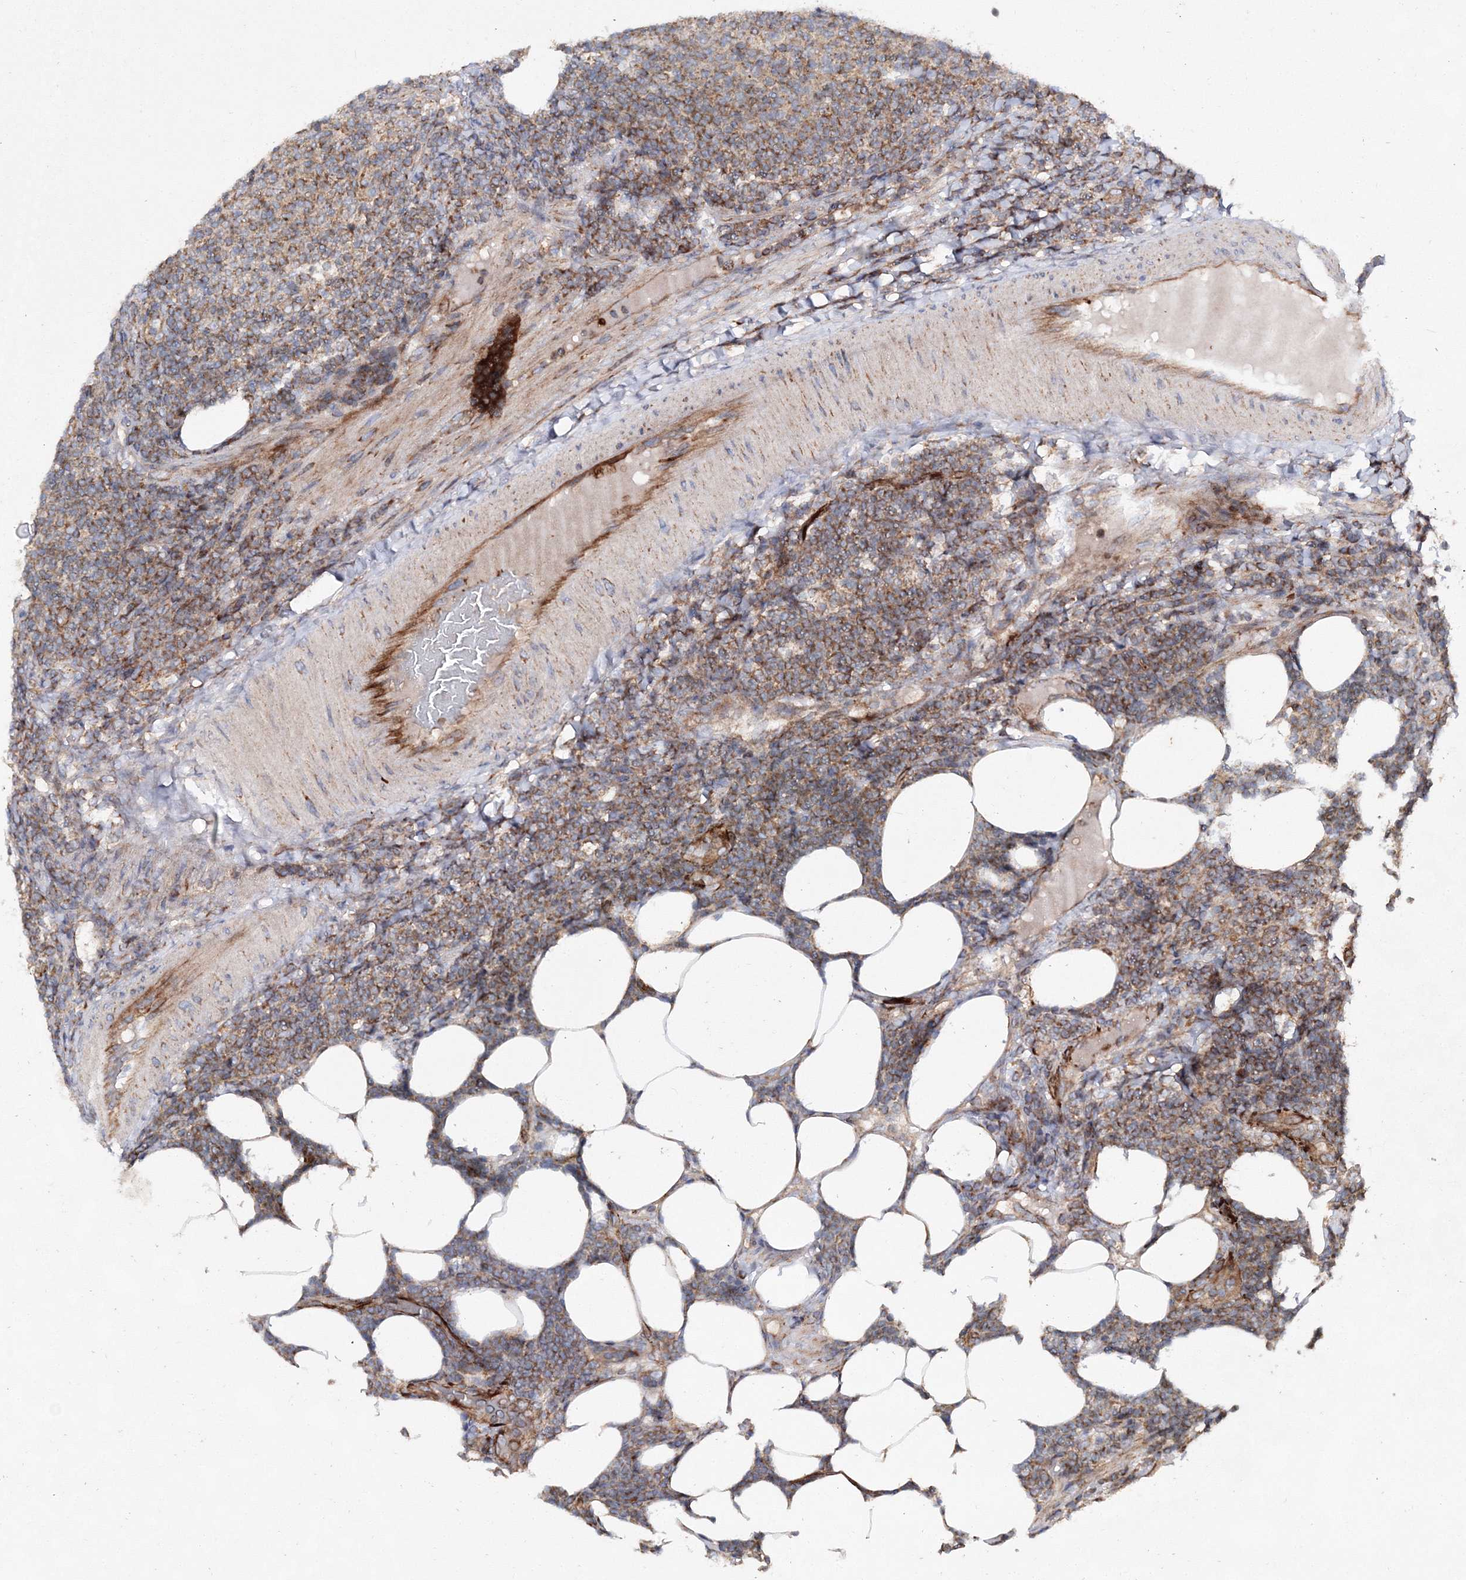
{"staining": {"intensity": "moderate", "quantity": ">75%", "location": "cytoplasmic/membranous"}, "tissue": "lymphoma", "cell_type": "Tumor cells", "image_type": "cancer", "snomed": [{"axis": "morphology", "description": "Malignant lymphoma, non-Hodgkin's type, Low grade"}, {"axis": "topography", "description": "Lymph node"}], "caption": "This micrograph demonstrates immunohistochemistry staining of malignant lymphoma, non-Hodgkin's type (low-grade), with medium moderate cytoplasmic/membranous expression in about >75% of tumor cells.", "gene": "DNAJC13", "patient": {"sex": "male", "age": 66}}